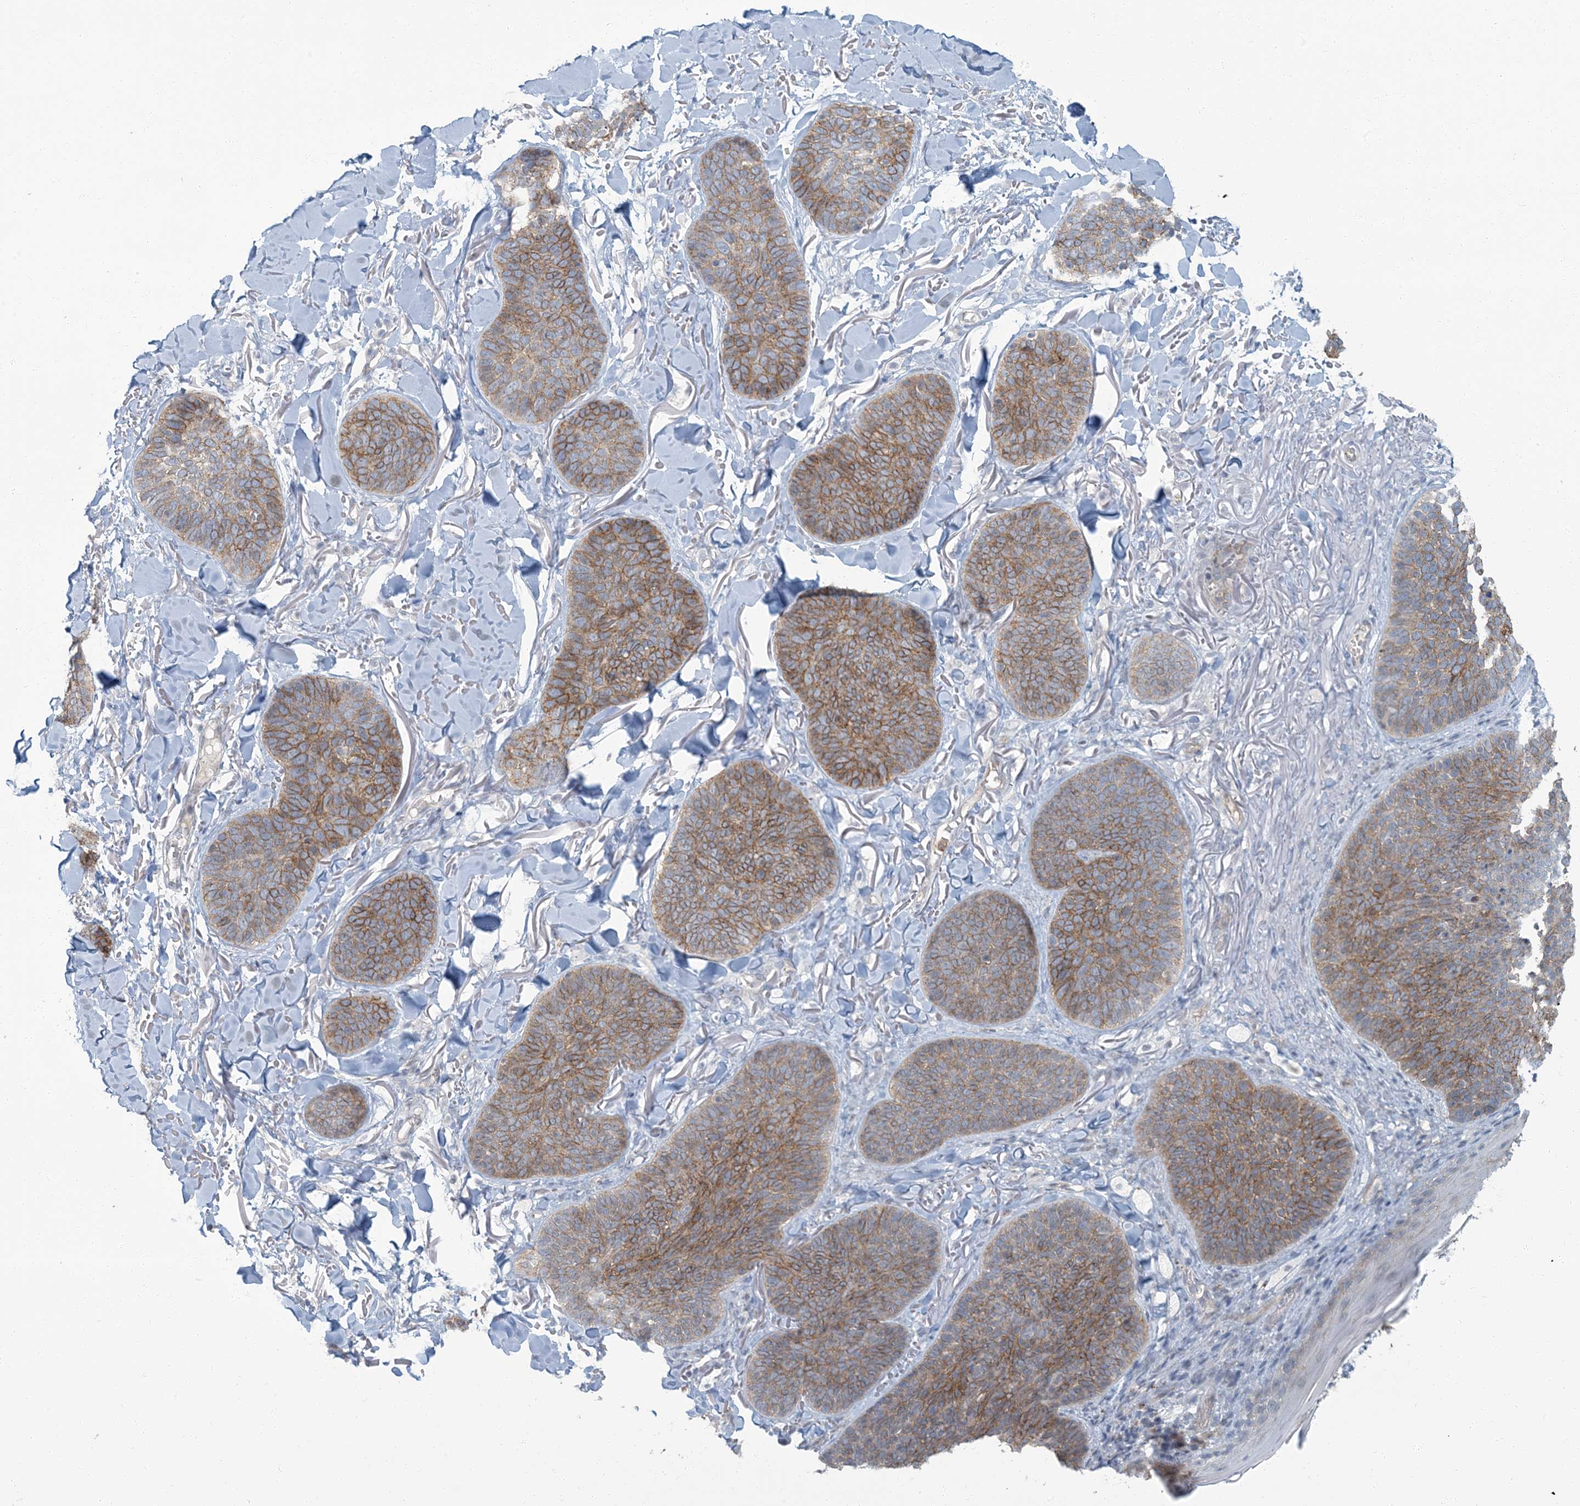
{"staining": {"intensity": "moderate", "quantity": ">75%", "location": "cytoplasmic/membranous"}, "tissue": "skin cancer", "cell_type": "Tumor cells", "image_type": "cancer", "snomed": [{"axis": "morphology", "description": "Basal cell carcinoma"}, {"axis": "topography", "description": "Skin"}], "caption": "This photomicrograph displays basal cell carcinoma (skin) stained with IHC to label a protein in brown. The cytoplasmic/membranous of tumor cells show moderate positivity for the protein. Nuclei are counter-stained blue.", "gene": "EPHA4", "patient": {"sex": "male", "age": 85}}